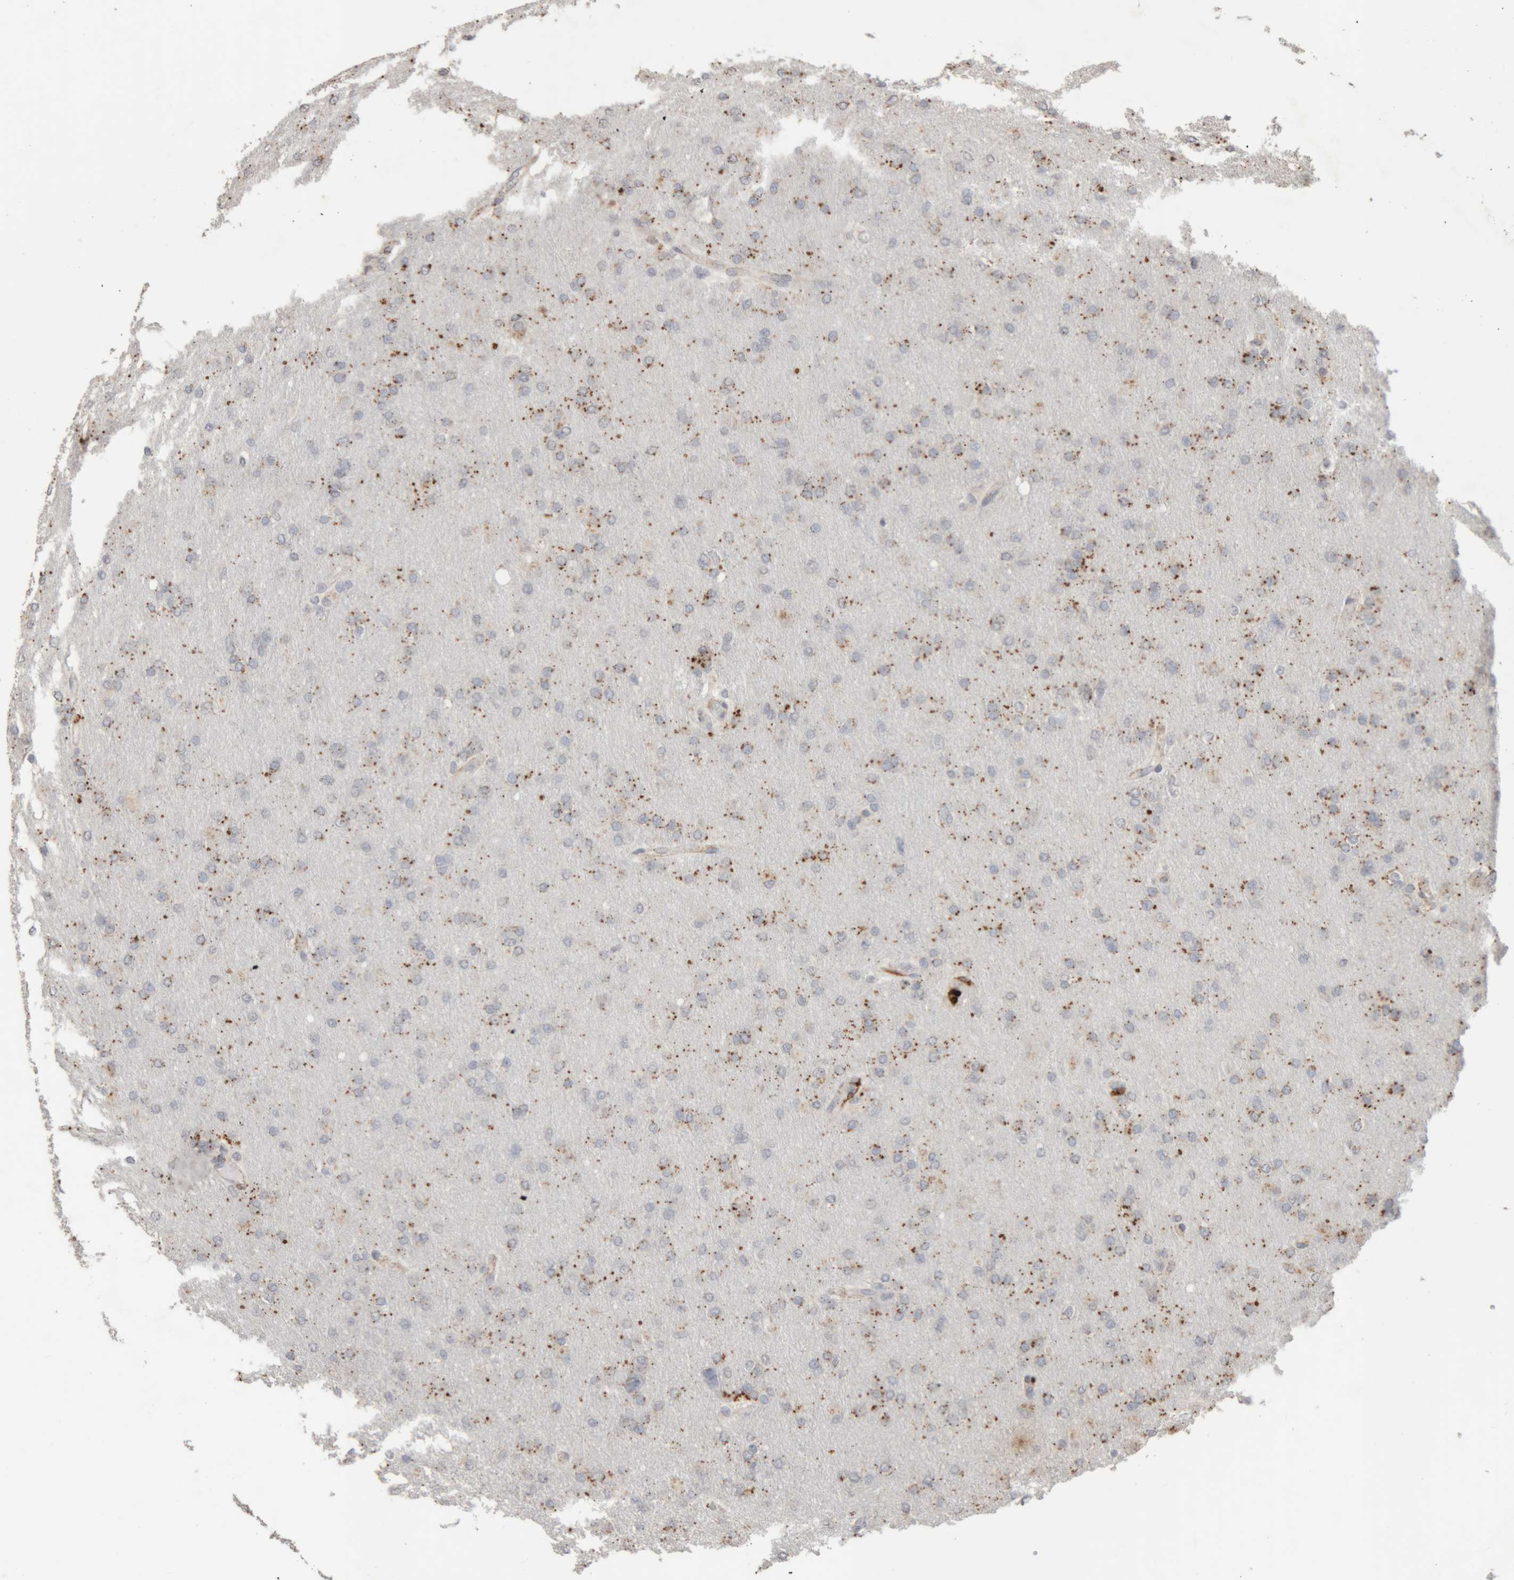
{"staining": {"intensity": "moderate", "quantity": "25%-75%", "location": "cytoplasmic/membranous"}, "tissue": "glioma", "cell_type": "Tumor cells", "image_type": "cancer", "snomed": [{"axis": "morphology", "description": "Glioma, malignant, High grade"}, {"axis": "topography", "description": "Cerebral cortex"}], "caption": "A brown stain shows moderate cytoplasmic/membranous positivity of a protein in human high-grade glioma (malignant) tumor cells. (DAB = brown stain, brightfield microscopy at high magnification).", "gene": "ARSA", "patient": {"sex": "female", "age": 36}}